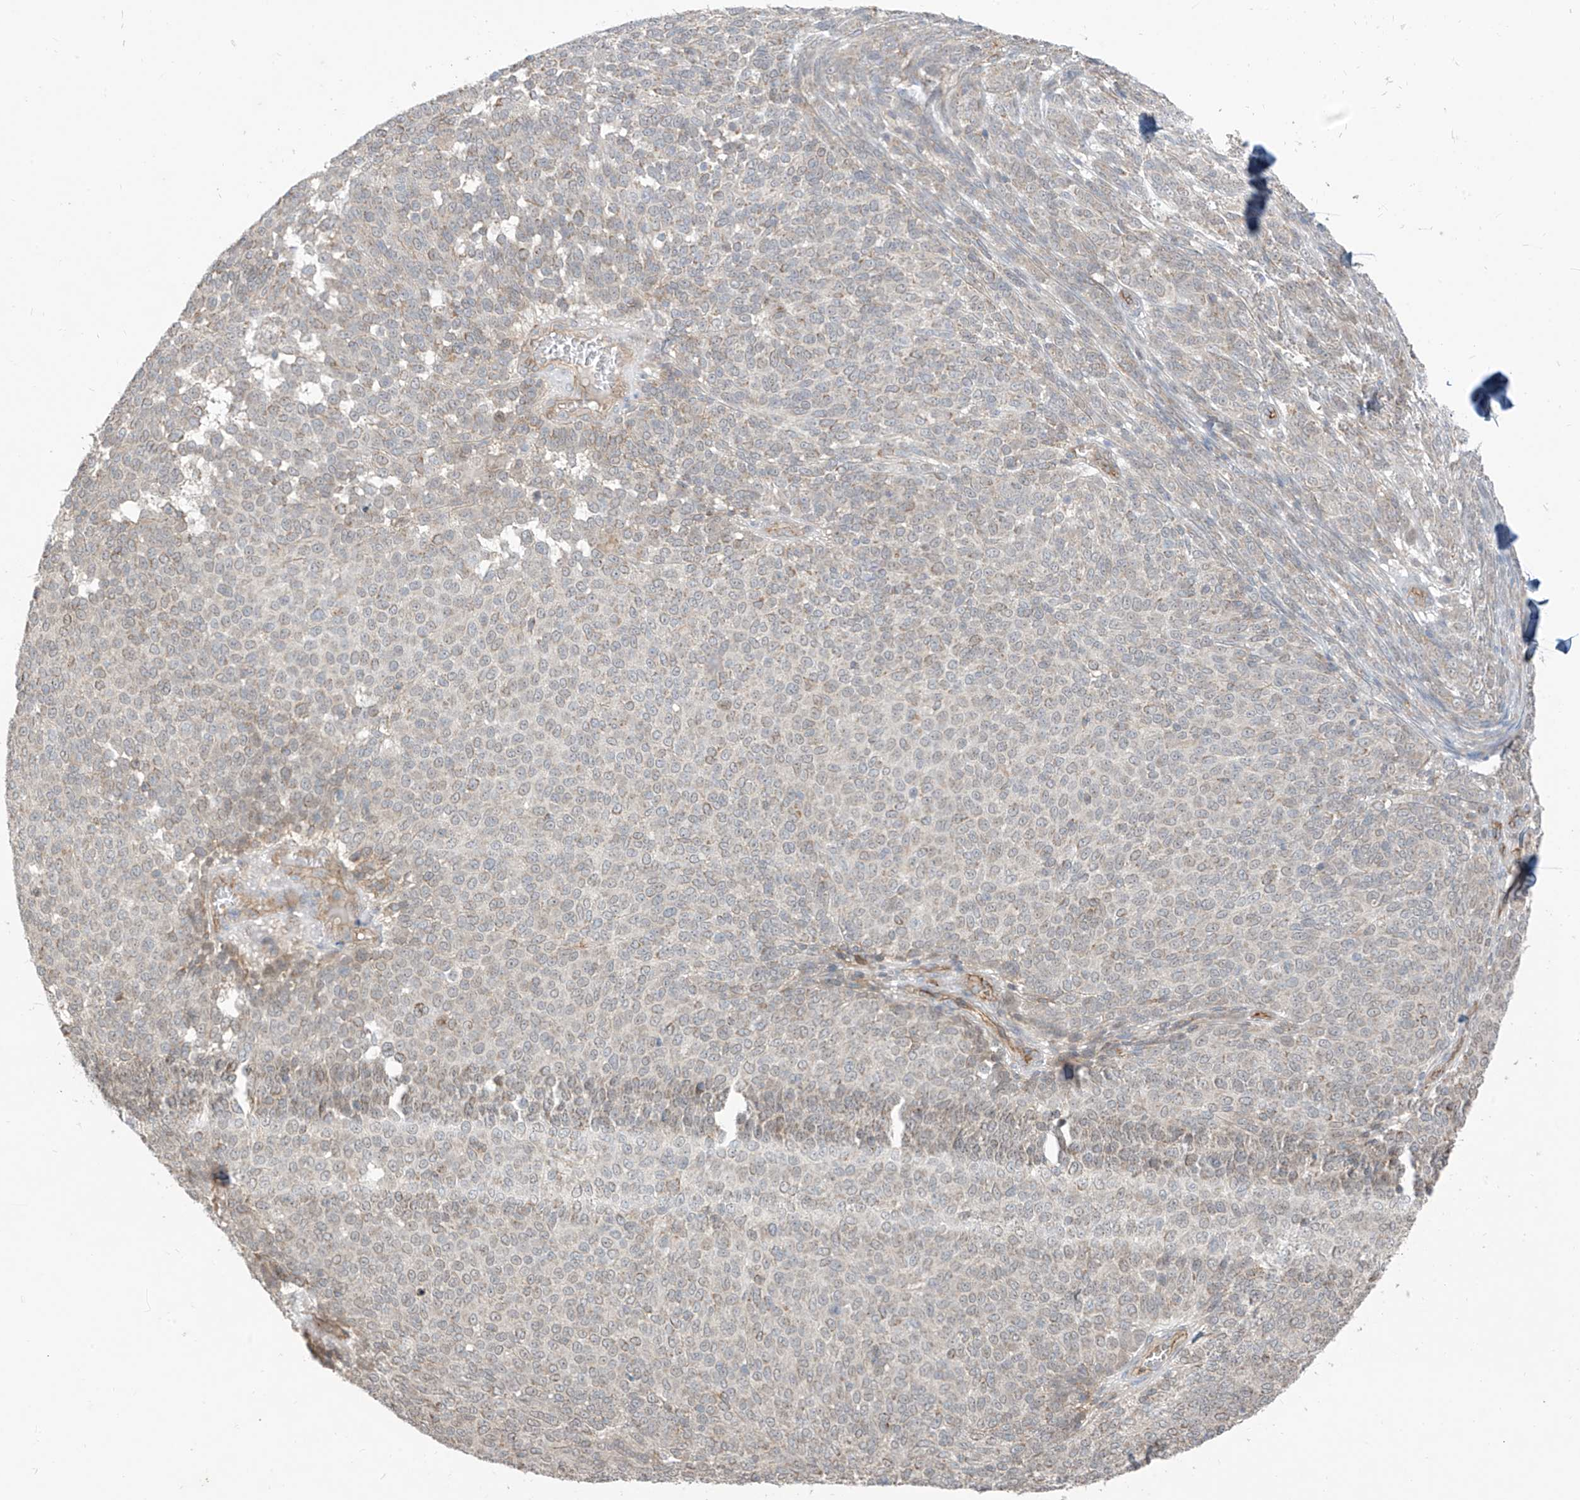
{"staining": {"intensity": "negative", "quantity": "none", "location": "none"}, "tissue": "melanoma", "cell_type": "Tumor cells", "image_type": "cancer", "snomed": [{"axis": "morphology", "description": "Malignant melanoma, NOS"}, {"axis": "topography", "description": "Skin"}], "caption": "Immunohistochemical staining of malignant melanoma shows no significant staining in tumor cells.", "gene": "EPHX4", "patient": {"sex": "male", "age": 73}}